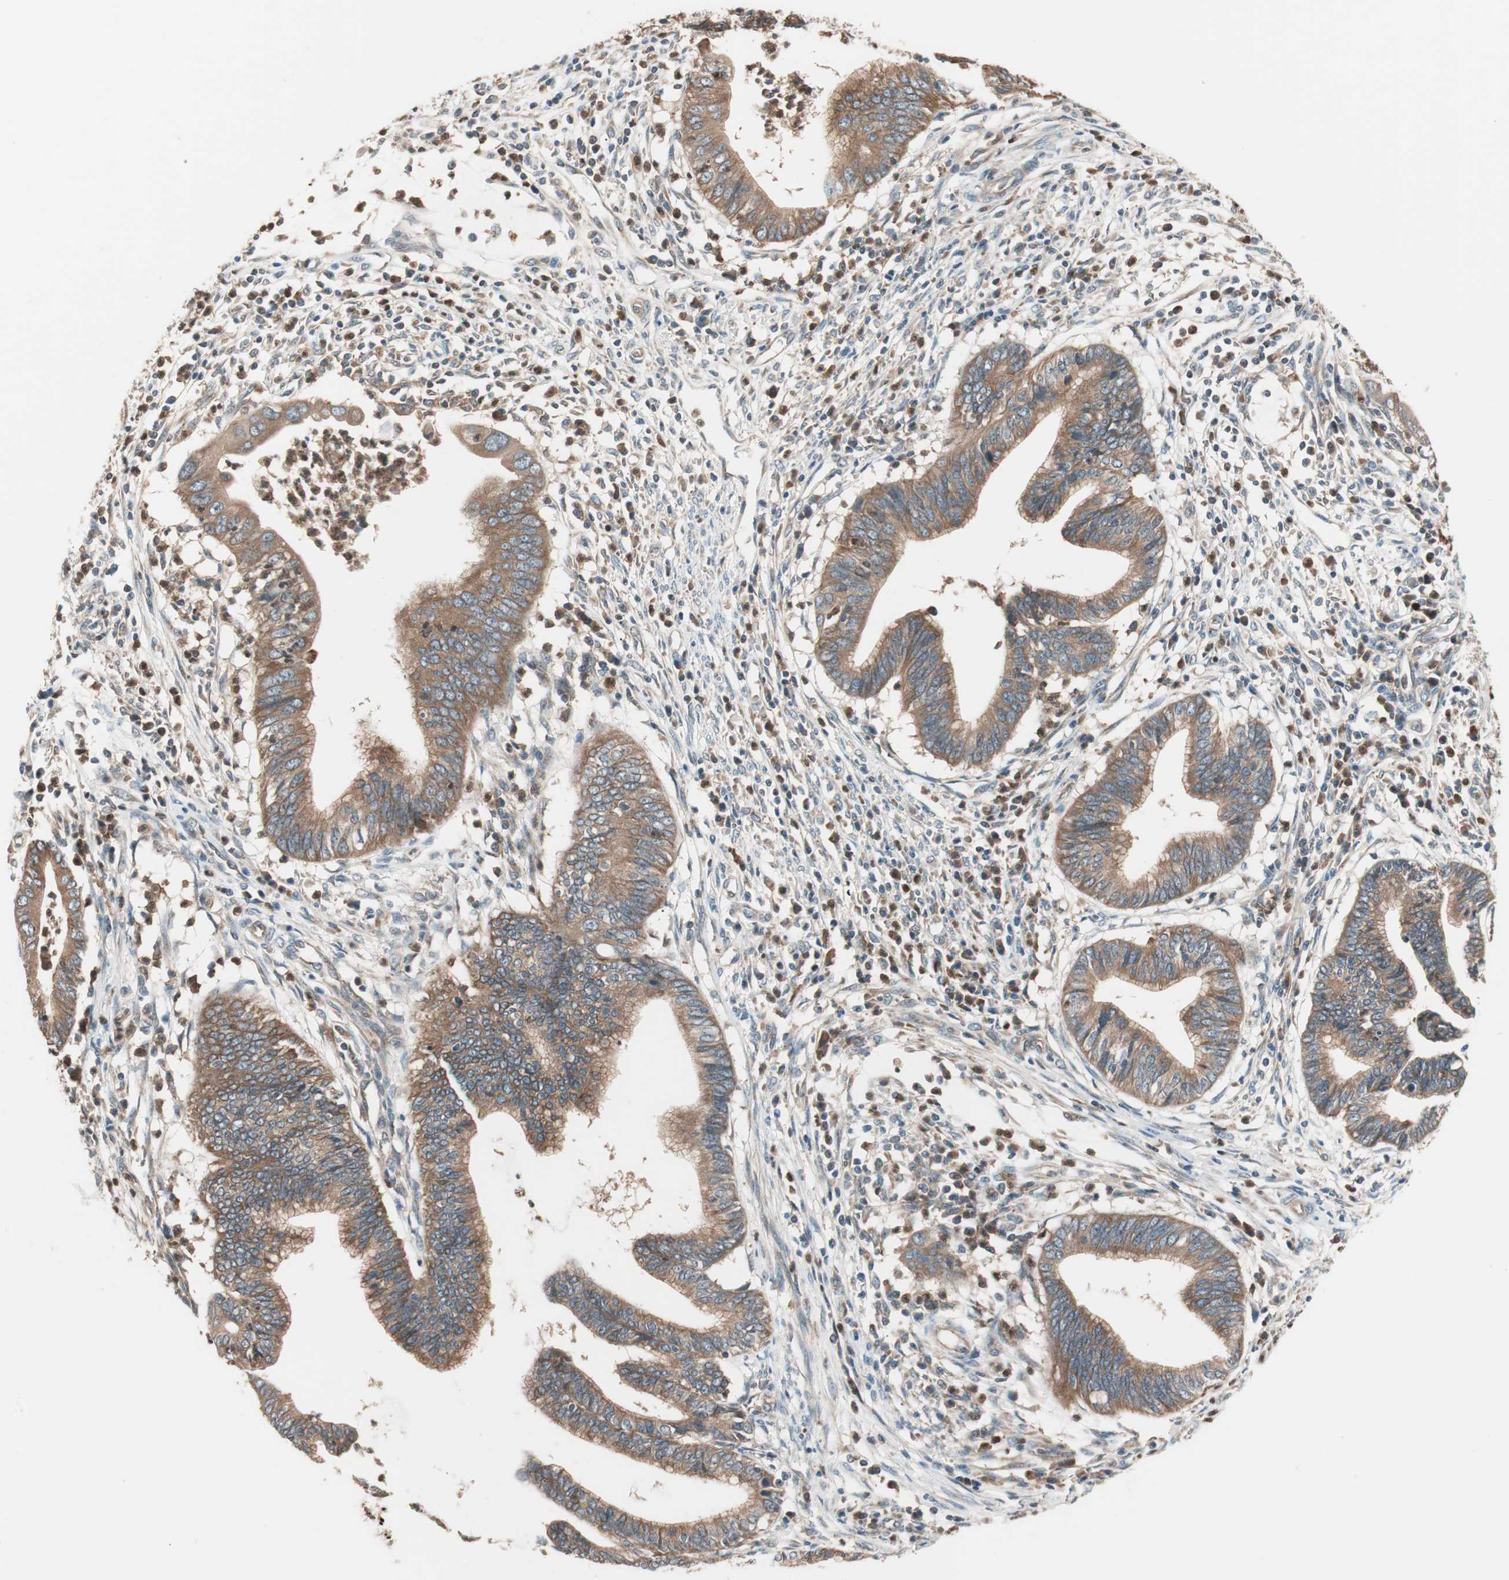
{"staining": {"intensity": "moderate", "quantity": ">75%", "location": "cytoplasmic/membranous"}, "tissue": "cervical cancer", "cell_type": "Tumor cells", "image_type": "cancer", "snomed": [{"axis": "morphology", "description": "Adenocarcinoma, NOS"}, {"axis": "topography", "description": "Cervix"}], "caption": "The micrograph demonstrates a brown stain indicating the presence of a protein in the cytoplasmic/membranous of tumor cells in cervical cancer.", "gene": "TSG101", "patient": {"sex": "female", "age": 36}}